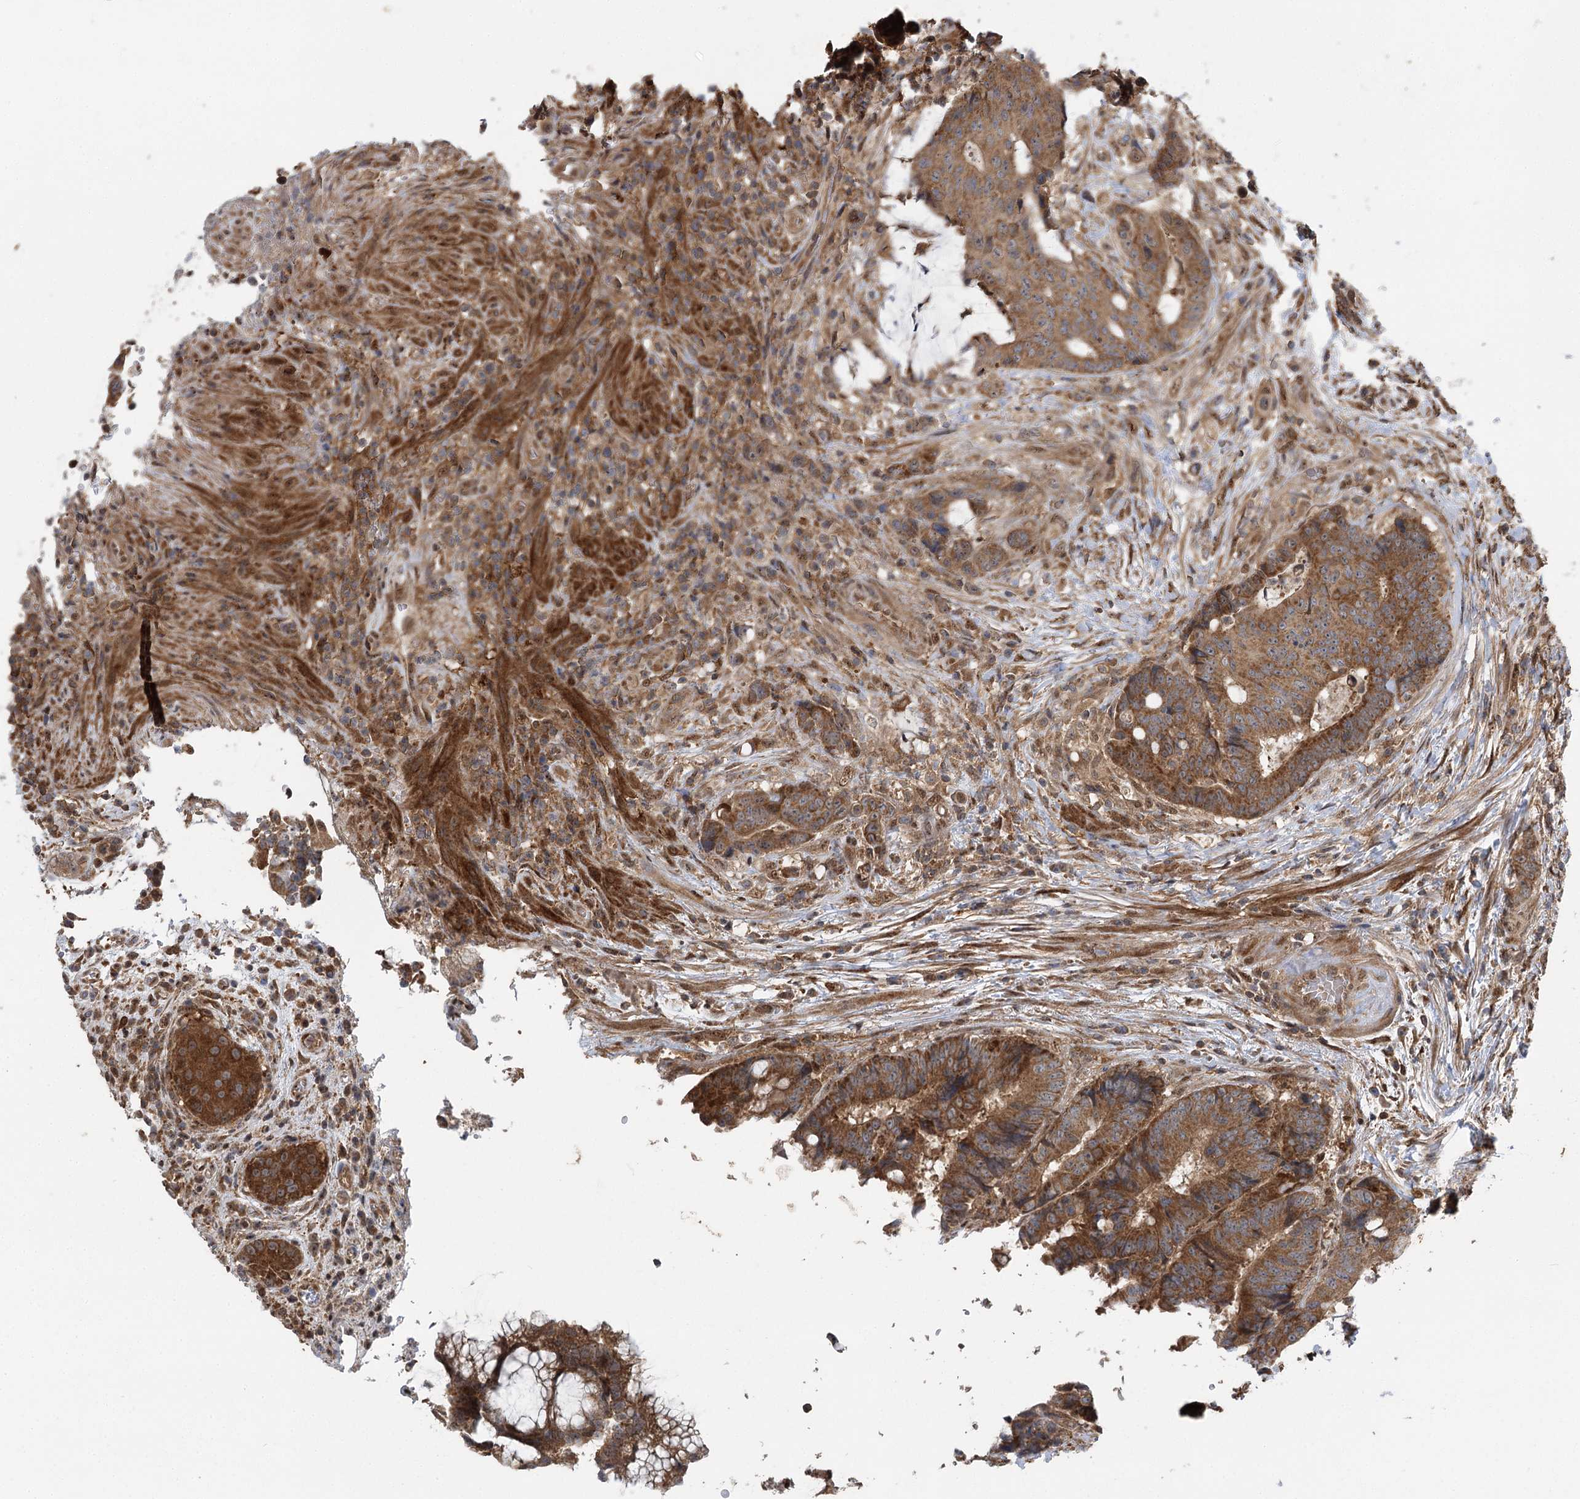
{"staining": {"intensity": "moderate", "quantity": ">75%", "location": "cytoplasmic/membranous"}, "tissue": "colorectal cancer", "cell_type": "Tumor cells", "image_type": "cancer", "snomed": [{"axis": "morphology", "description": "Adenocarcinoma, NOS"}, {"axis": "topography", "description": "Rectum"}], "caption": "DAB immunohistochemical staining of colorectal cancer (adenocarcinoma) displays moderate cytoplasmic/membranous protein positivity in approximately >75% of tumor cells.", "gene": "C12orf4", "patient": {"sex": "male", "age": 69}}